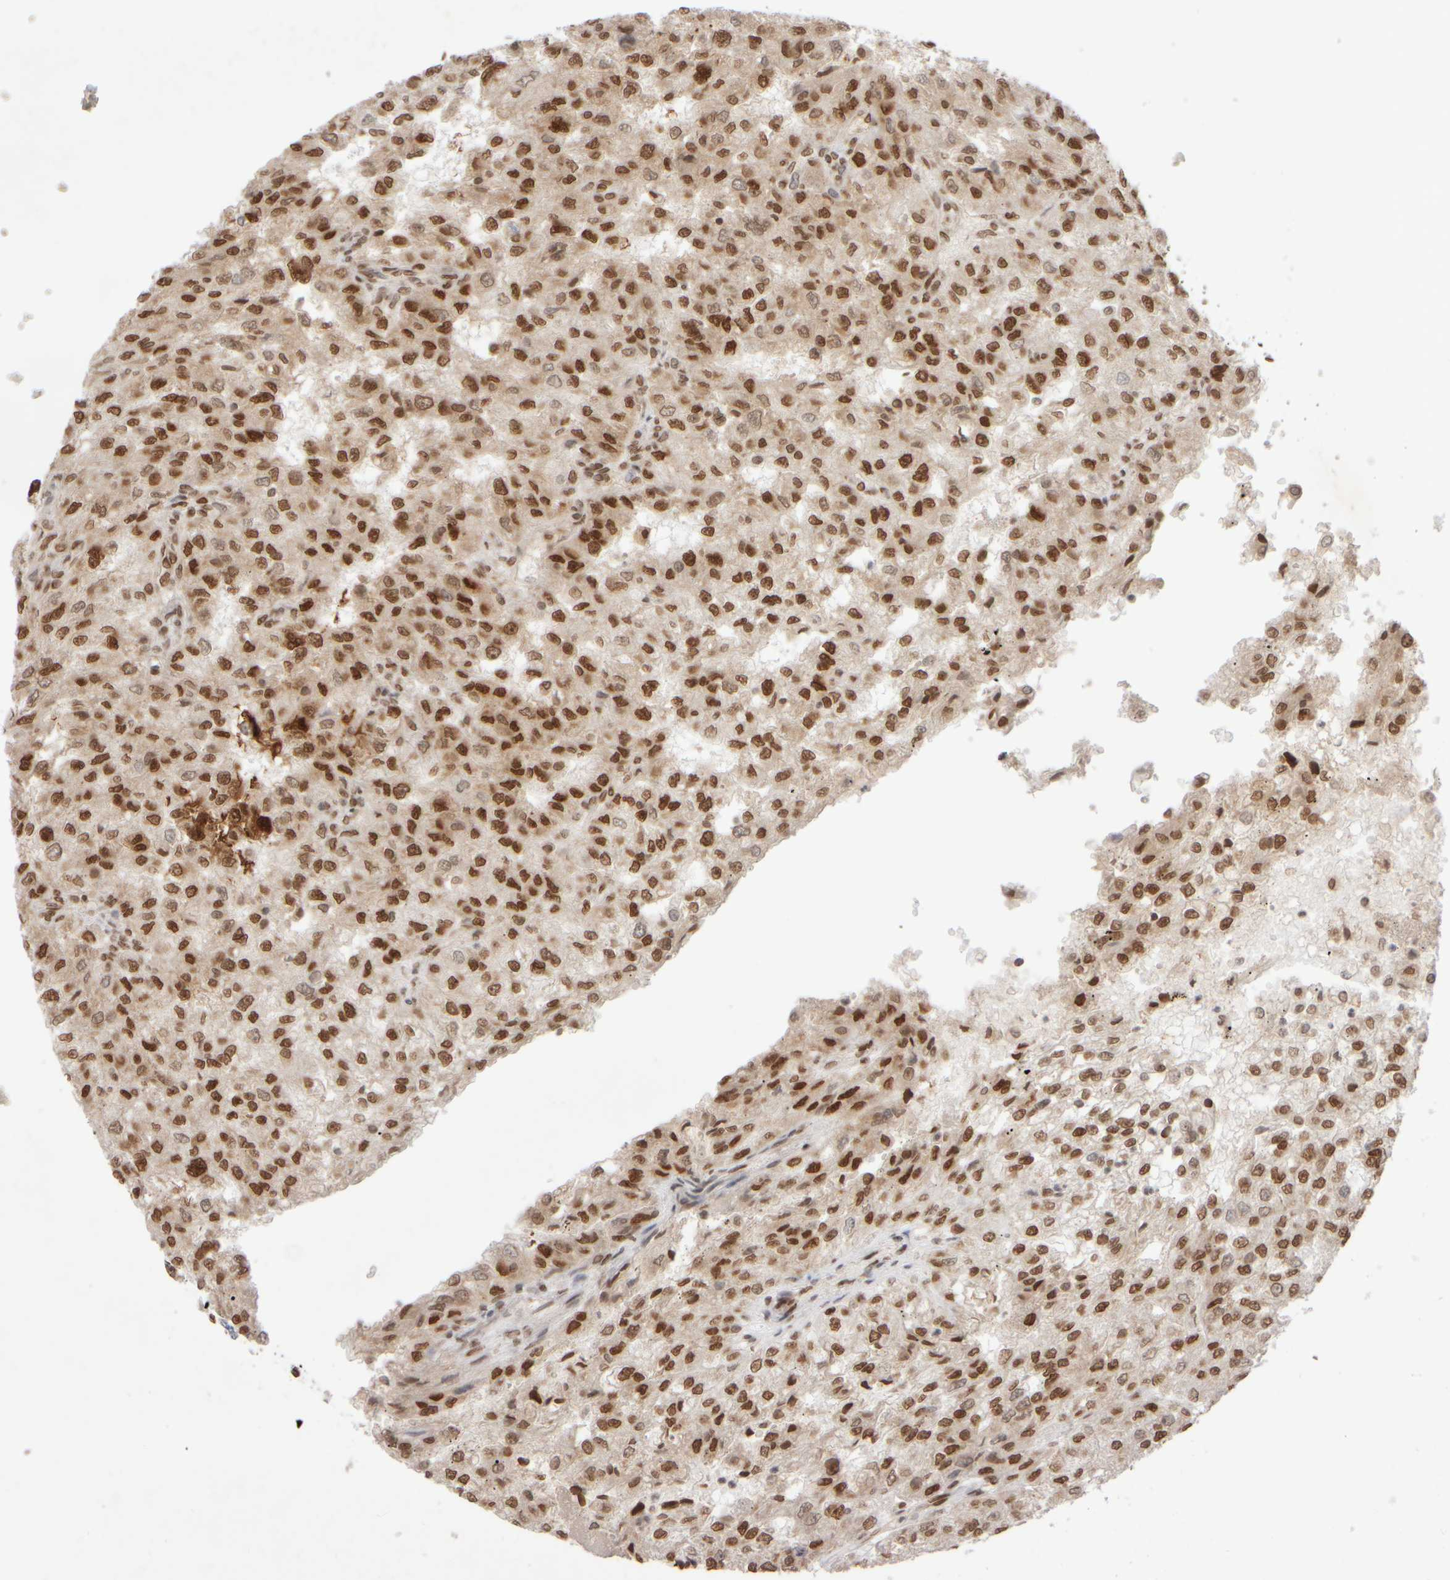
{"staining": {"intensity": "strong", "quantity": ">75%", "location": "nuclear"}, "tissue": "renal cancer", "cell_type": "Tumor cells", "image_type": "cancer", "snomed": [{"axis": "morphology", "description": "Adenocarcinoma, NOS"}, {"axis": "topography", "description": "Kidney"}], "caption": "This is an image of immunohistochemistry staining of renal cancer, which shows strong expression in the nuclear of tumor cells.", "gene": "ZC3HC1", "patient": {"sex": "female", "age": 54}}